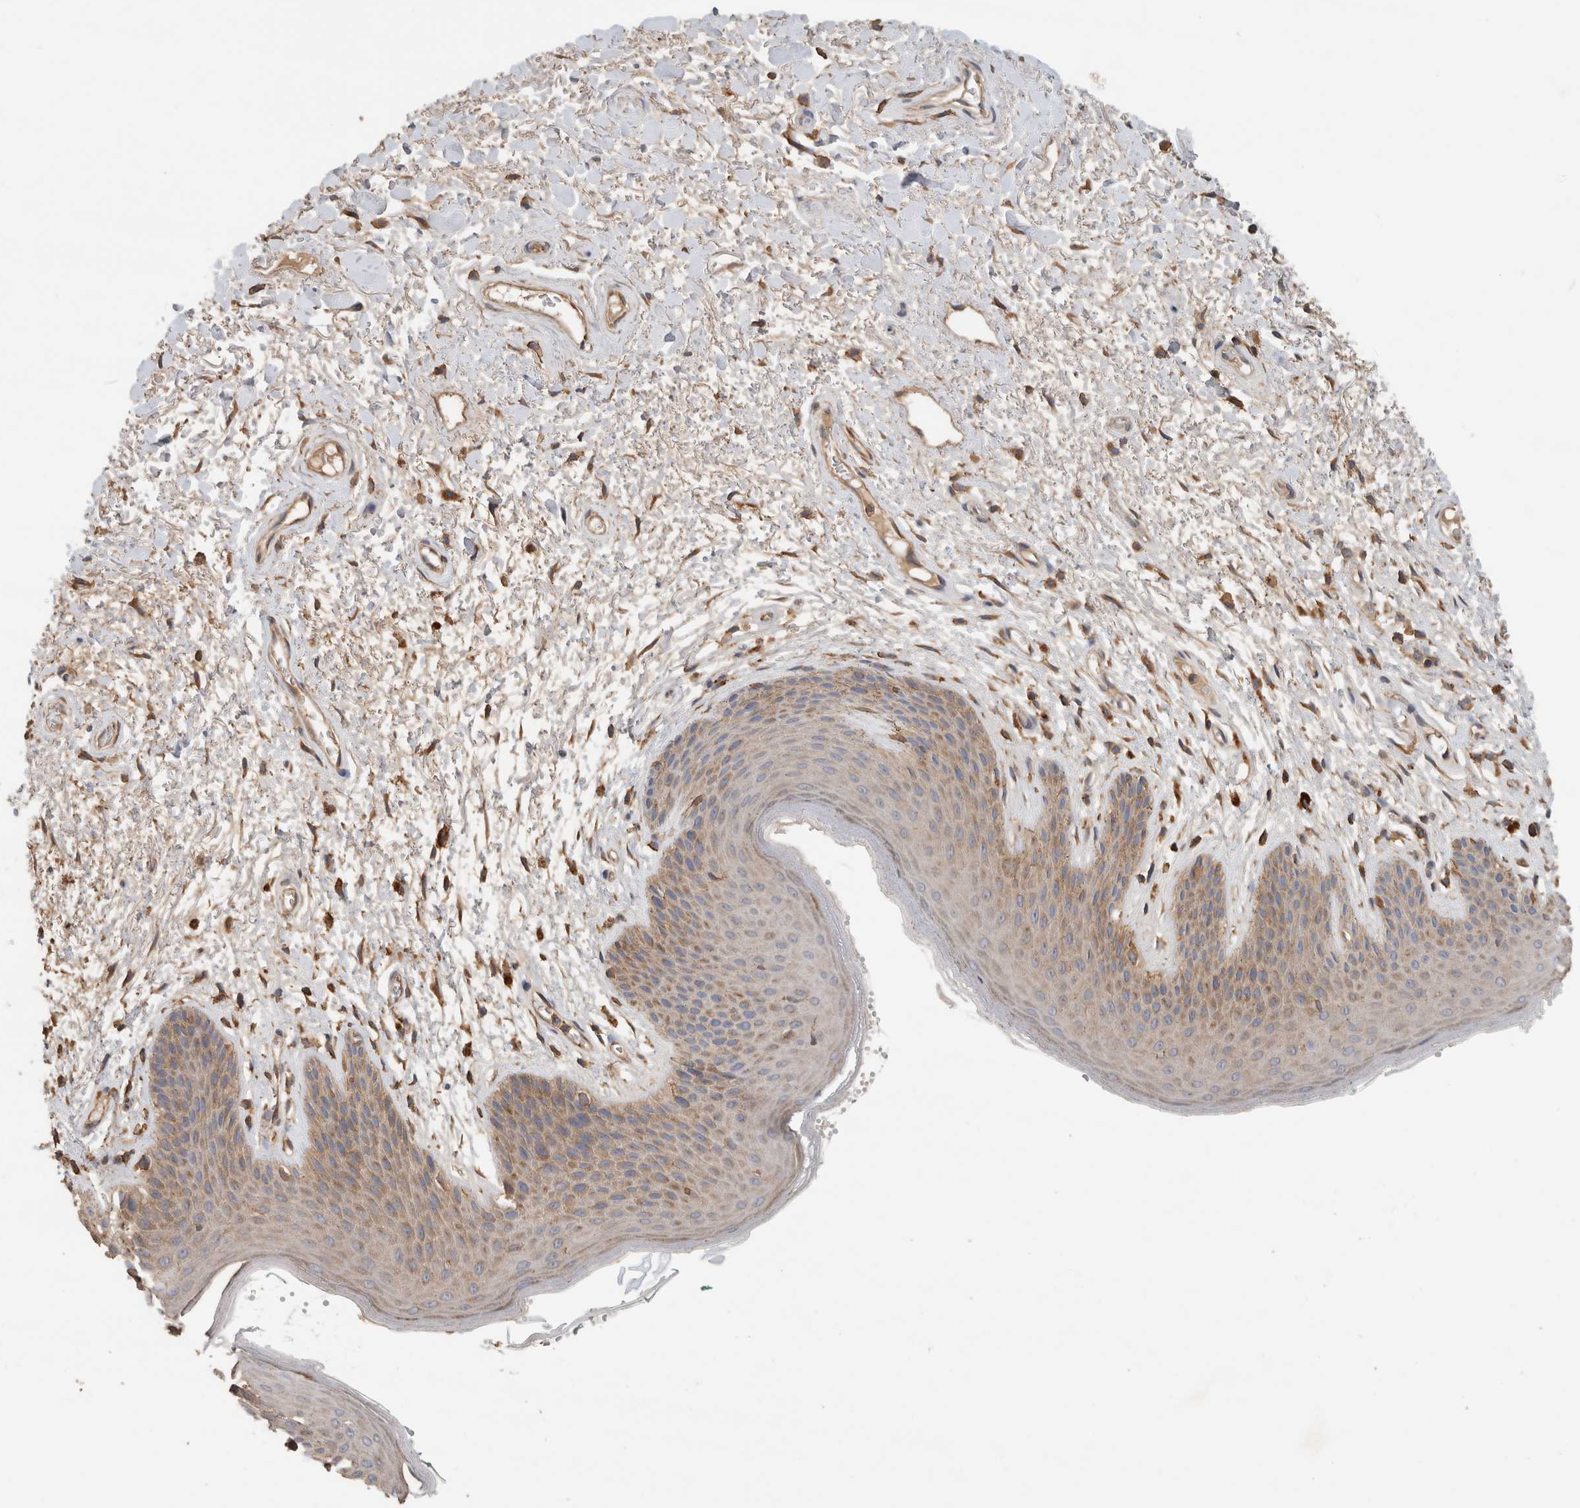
{"staining": {"intensity": "moderate", "quantity": "25%-75%", "location": "cytoplasmic/membranous"}, "tissue": "skin", "cell_type": "Epidermal cells", "image_type": "normal", "snomed": [{"axis": "morphology", "description": "Normal tissue, NOS"}, {"axis": "topography", "description": "Anal"}], "caption": "Epidermal cells reveal moderate cytoplasmic/membranous positivity in approximately 25%-75% of cells in unremarkable skin. The staining was performed using DAB (3,3'-diaminobenzidine) to visualize the protein expression in brown, while the nuclei were stained in blue with hematoxylin (Magnification: 20x).", "gene": "EIF4G3", "patient": {"sex": "male", "age": 74}}